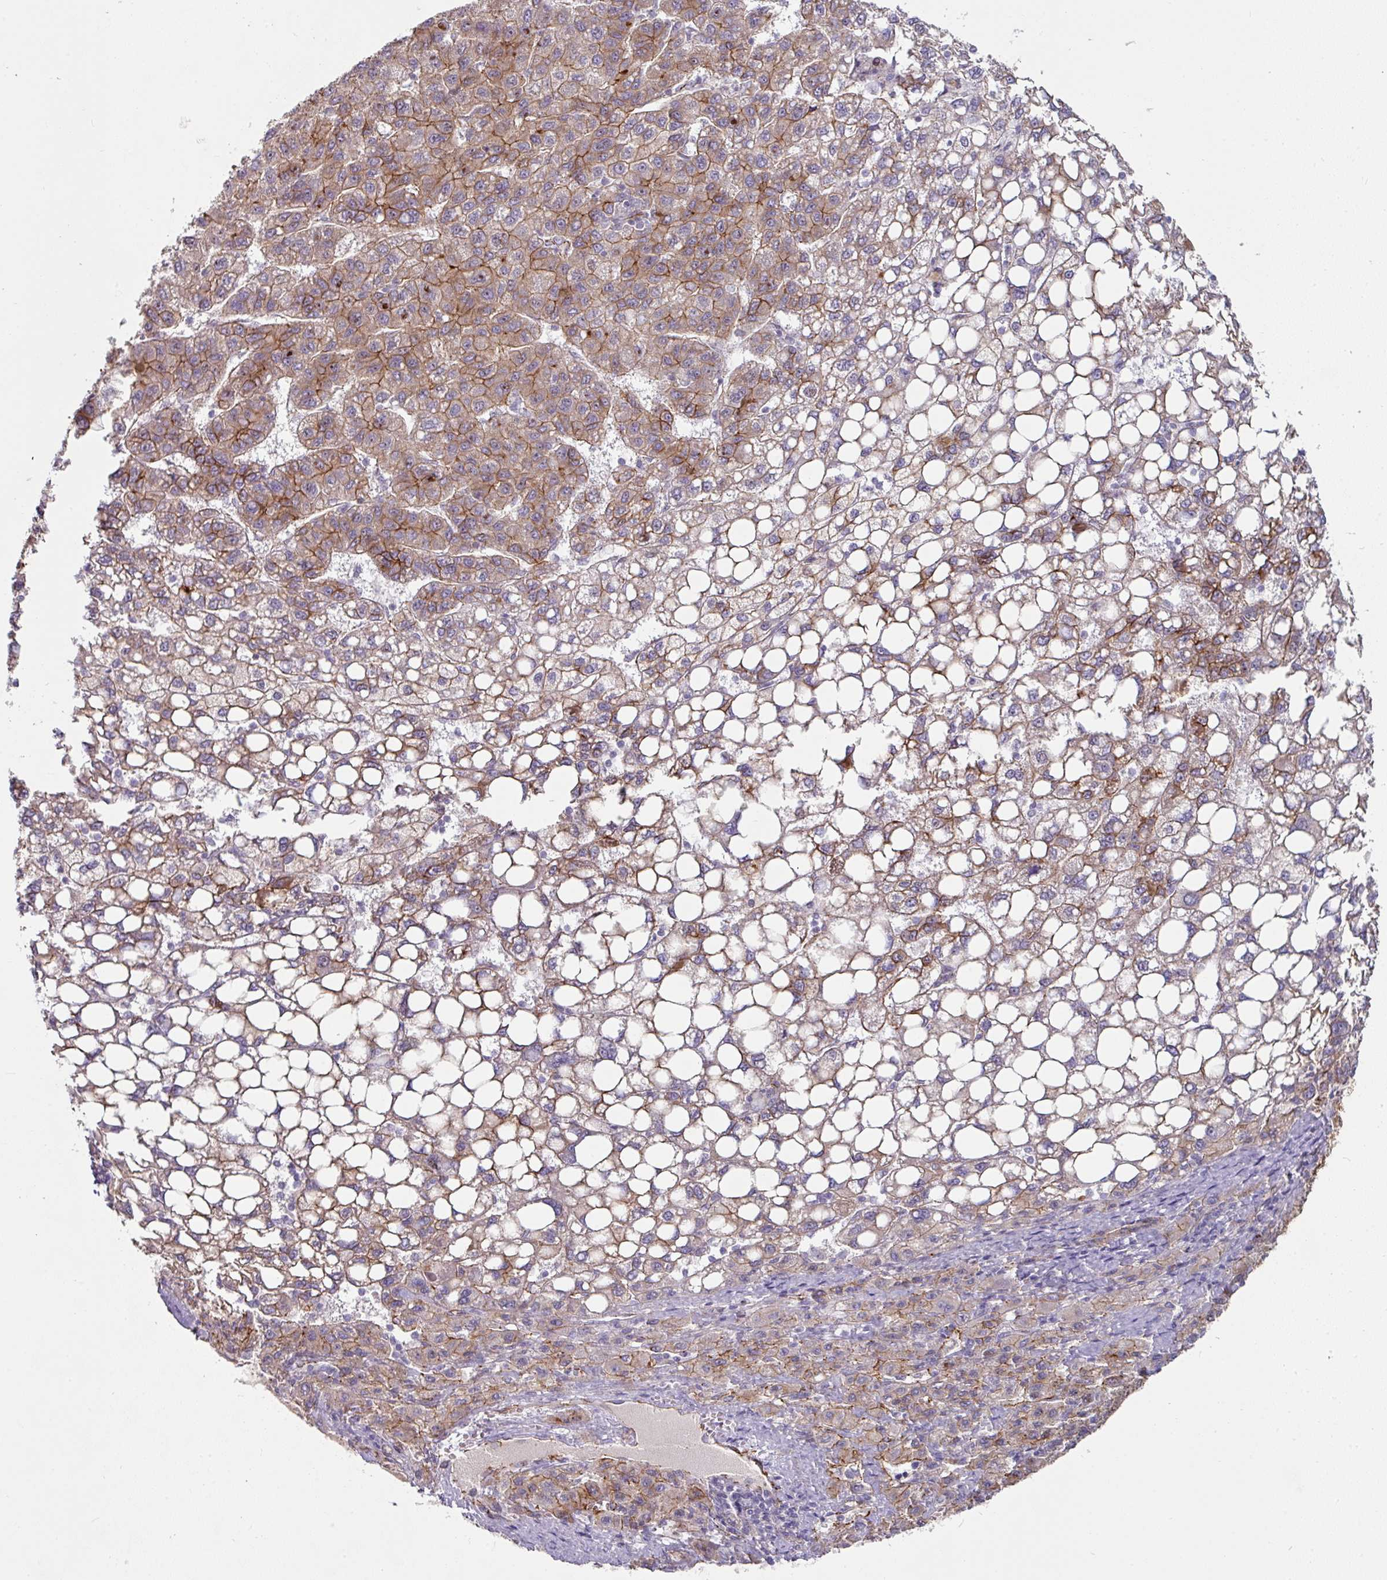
{"staining": {"intensity": "moderate", "quantity": "25%-75%", "location": "cytoplasmic/membranous"}, "tissue": "liver cancer", "cell_type": "Tumor cells", "image_type": "cancer", "snomed": [{"axis": "morphology", "description": "Carcinoma, Hepatocellular, NOS"}, {"axis": "topography", "description": "Liver"}], "caption": "Tumor cells show medium levels of moderate cytoplasmic/membranous expression in about 25%-75% of cells in liver hepatocellular carcinoma.", "gene": "JUP", "patient": {"sex": "female", "age": 82}}